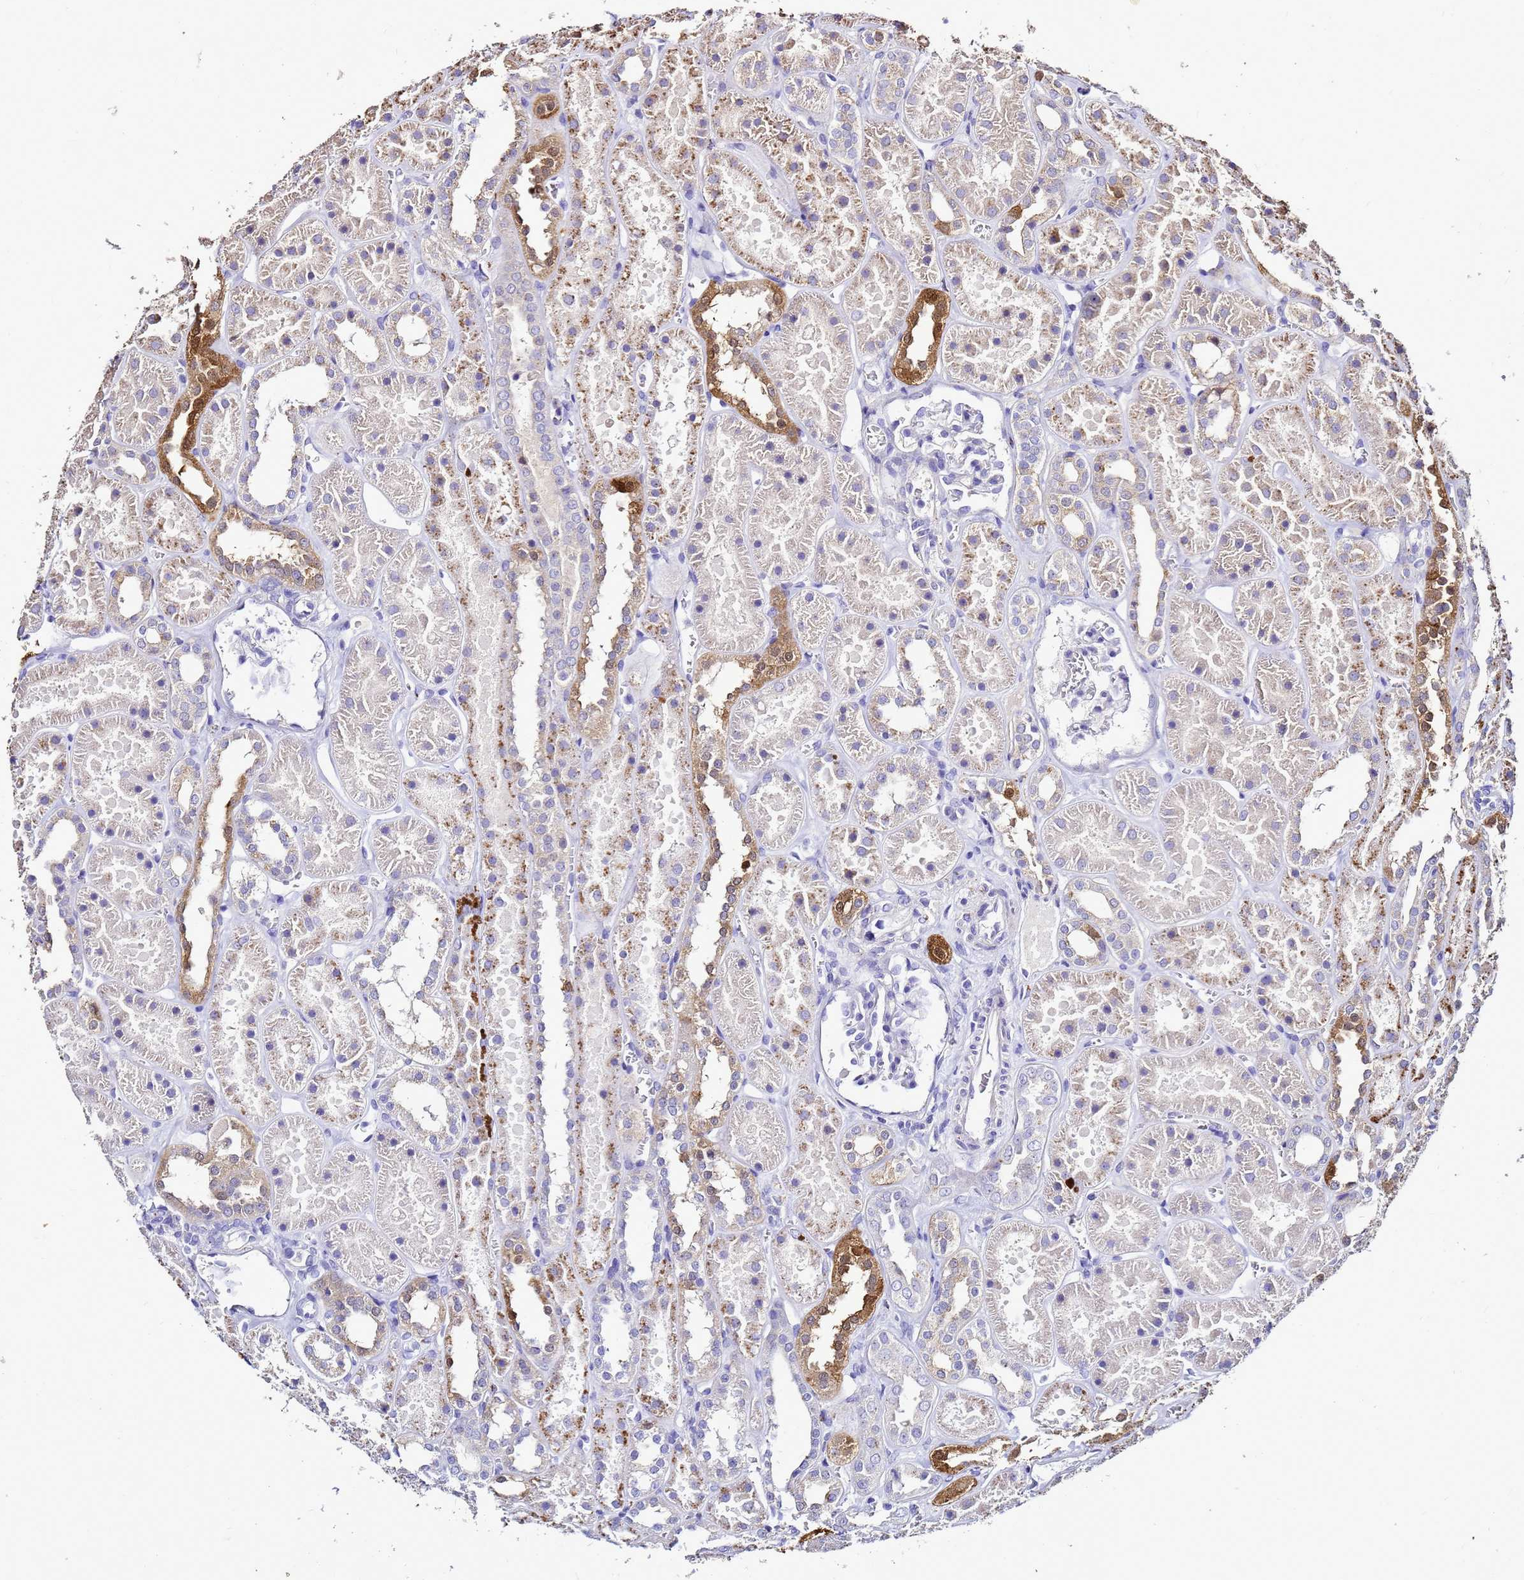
{"staining": {"intensity": "negative", "quantity": "none", "location": "none"}, "tissue": "kidney", "cell_type": "Cells in glomeruli", "image_type": "normal", "snomed": [{"axis": "morphology", "description": "Normal tissue, NOS"}, {"axis": "topography", "description": "Kidney"}], "caption": "The photomicrograph shows no staining of cells in glomeruli in benign kidney. (DAB IHC with hematoxylin counter stain).", "gene": "S100A2", "patient": {"sex": "female", "age": 41}}